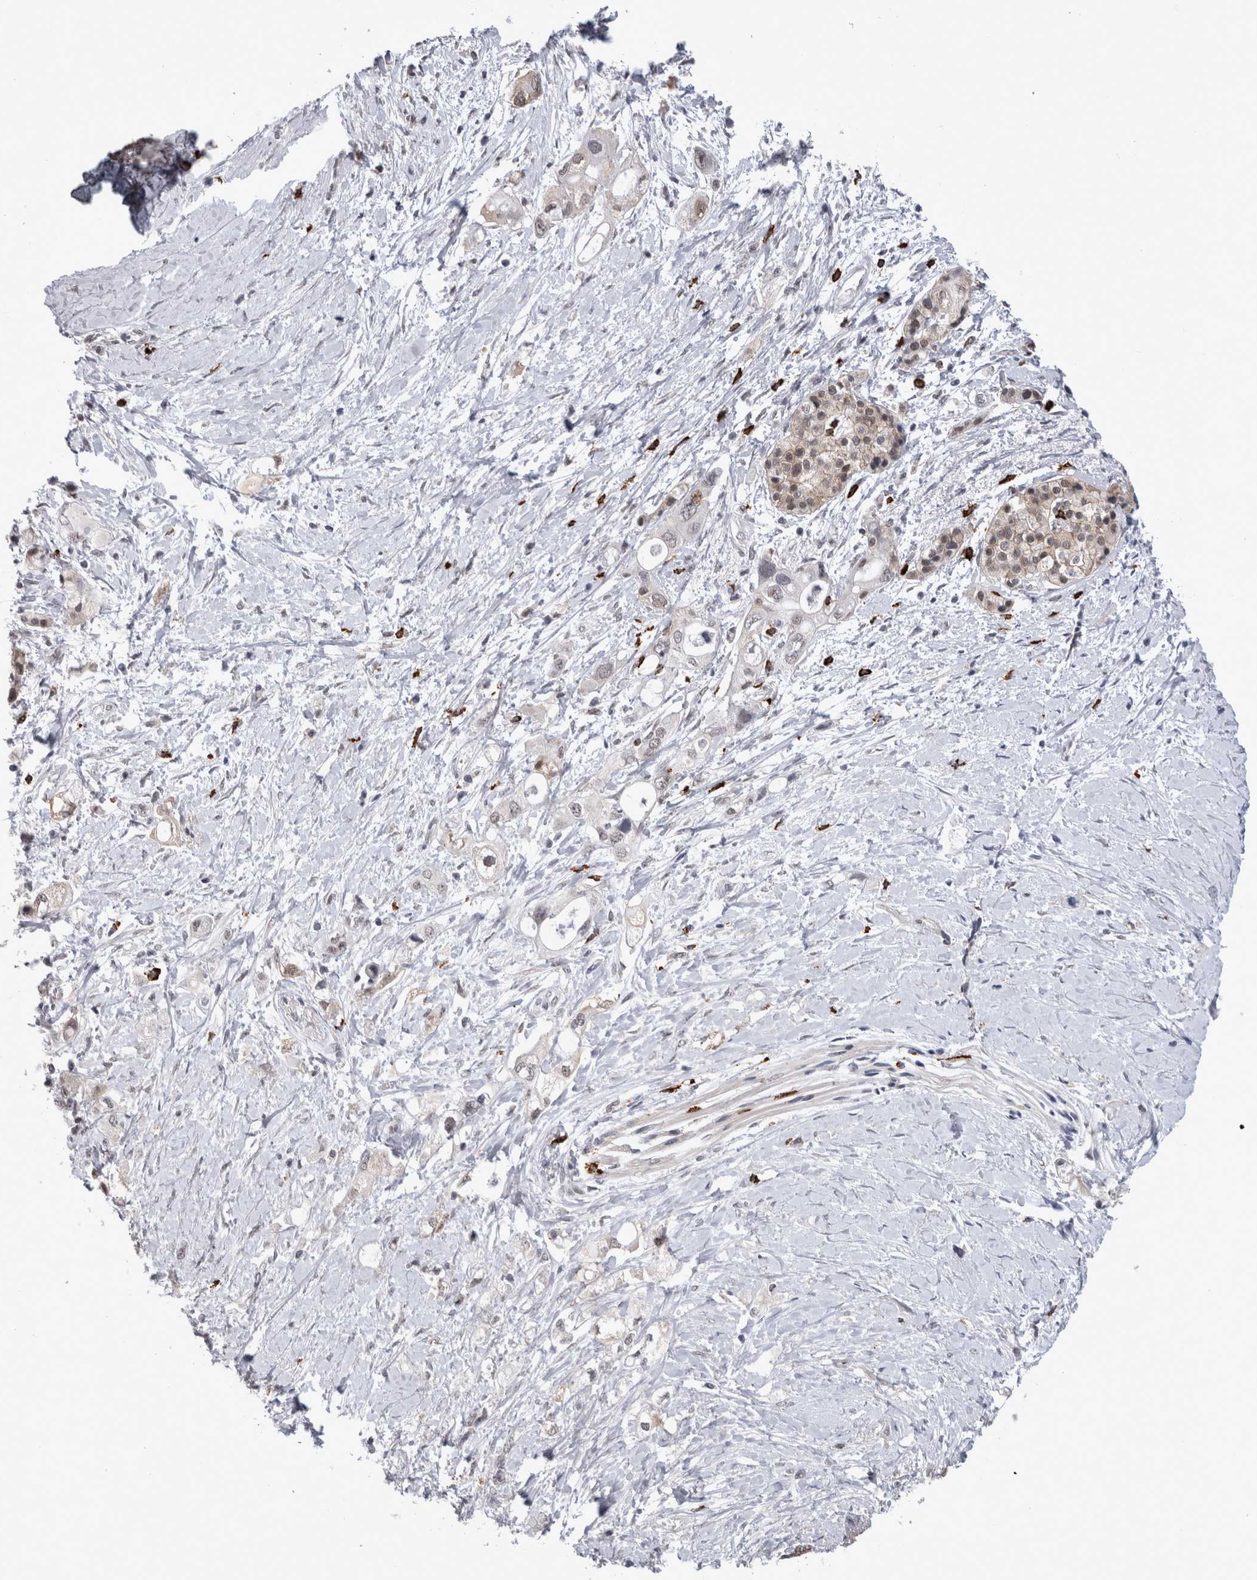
{"staining": {"intensity": "weak", "quantity": ">75%", "location": "nuclear"}, "tissue": "pancreatic cancer", "cell_type": "Tumor cells", "image_type": "cancer", "snomed": [{"axis": "morphology", "description": "Adenocarcinoma, NOS"}, {"axis": "topography", "description": "Pancreas"}], "caption": "A low amount of weak nuclear expression is appreciated in about >75% of tumor cells in adenocarcinoma (pancreatic) tissue.", "gene": "PEBP4", "patient": {"sex": "female", "age": 56}}